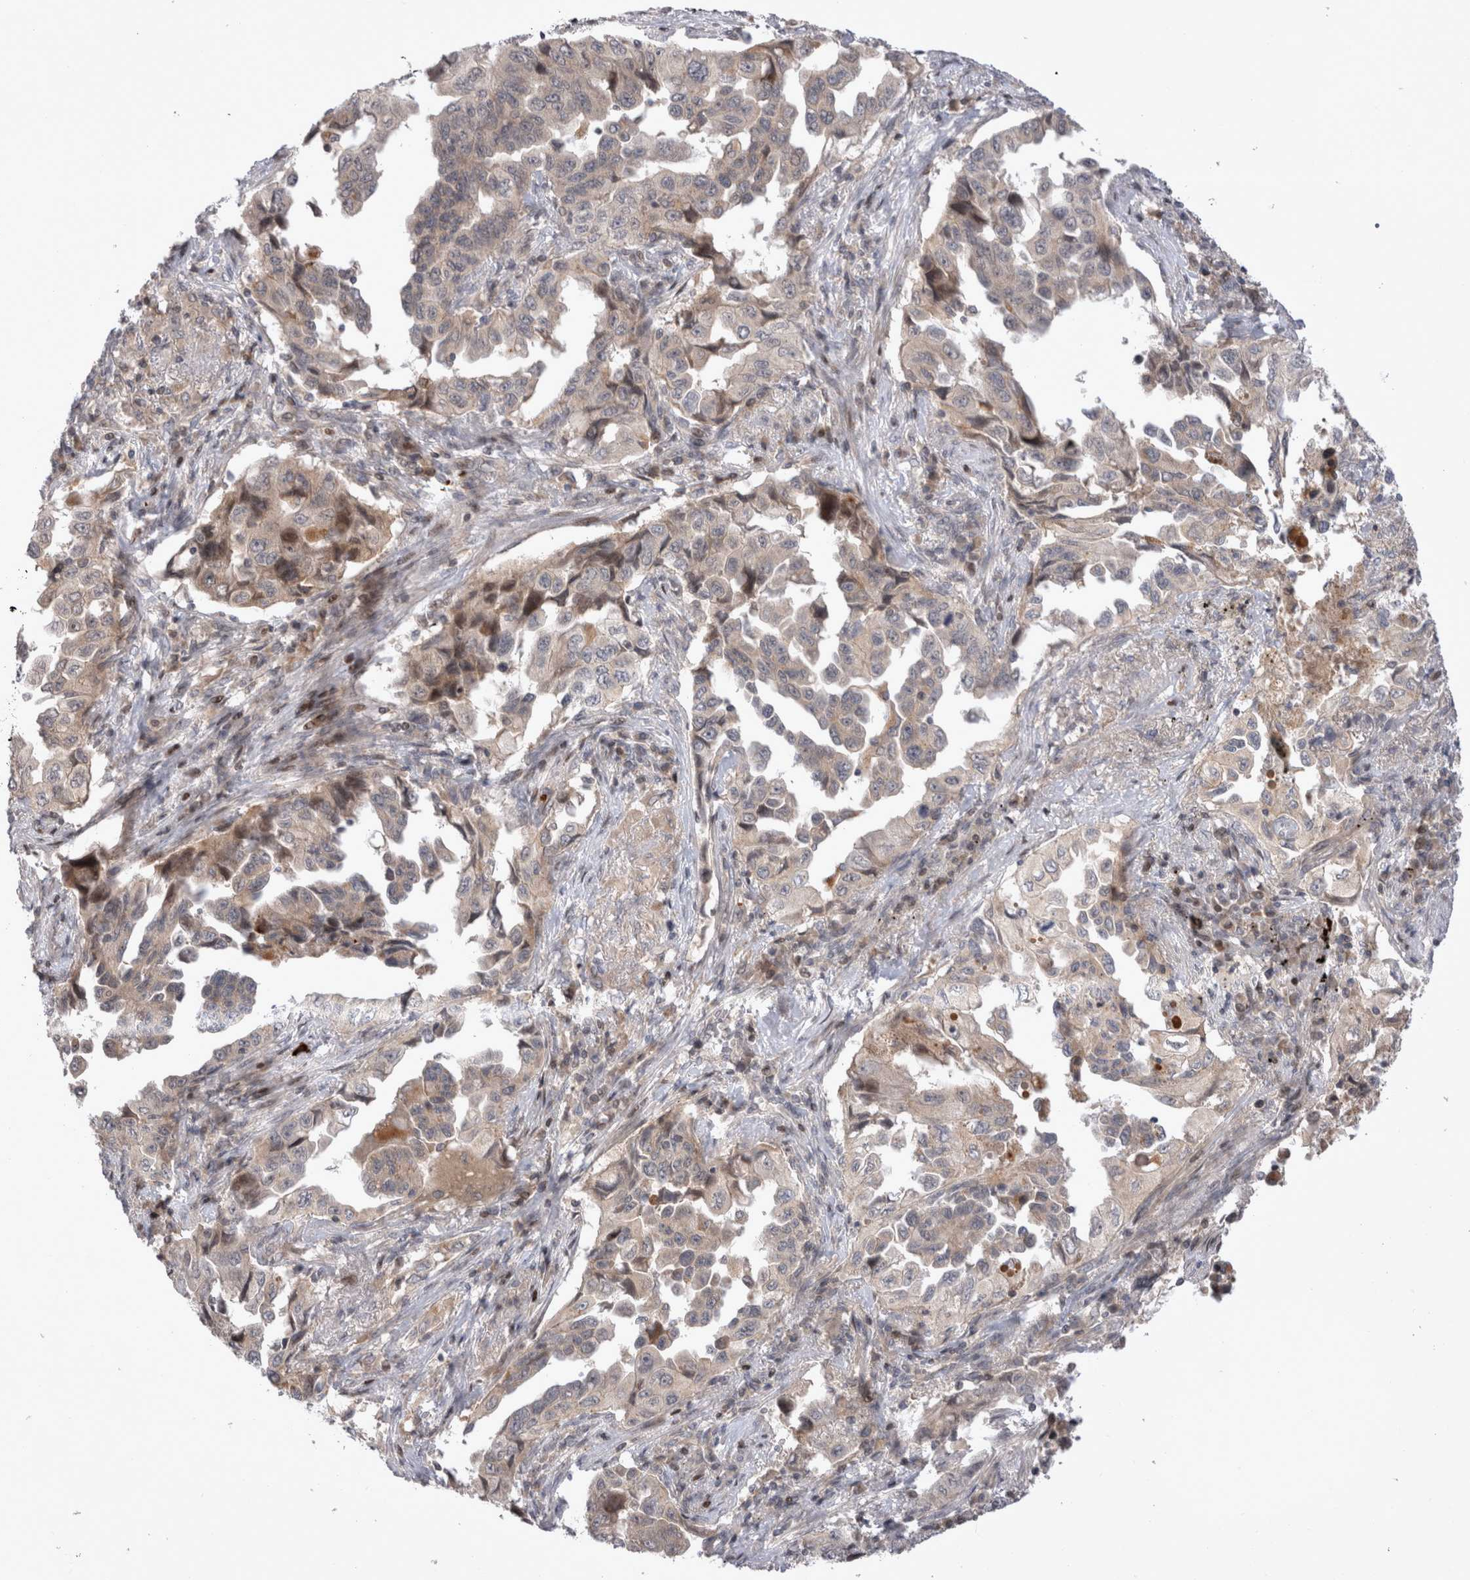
{"staining": {"intensity": "weak", "quantity": "<25%", "location": "cytoplasmic/membranous,nuclear"}, "tissue": "lung cancer", "cell_type": "Tumor cells", "image_type": "cancer", "snomed": [{"axis": "morphology", "description": "Adenocarcinoma, NOS"}, {"axis": "topography", "description": "Lung"}], "caption": "Immunohistochemistry (IHC) photomicrograph of human lung cancer (adenocarcinoma) stained for a protein (brown), which demonstrates no positivity in tumor cells.", "gene": "PLEKHM1", "patient": {"sex": "female", "age": 51}}